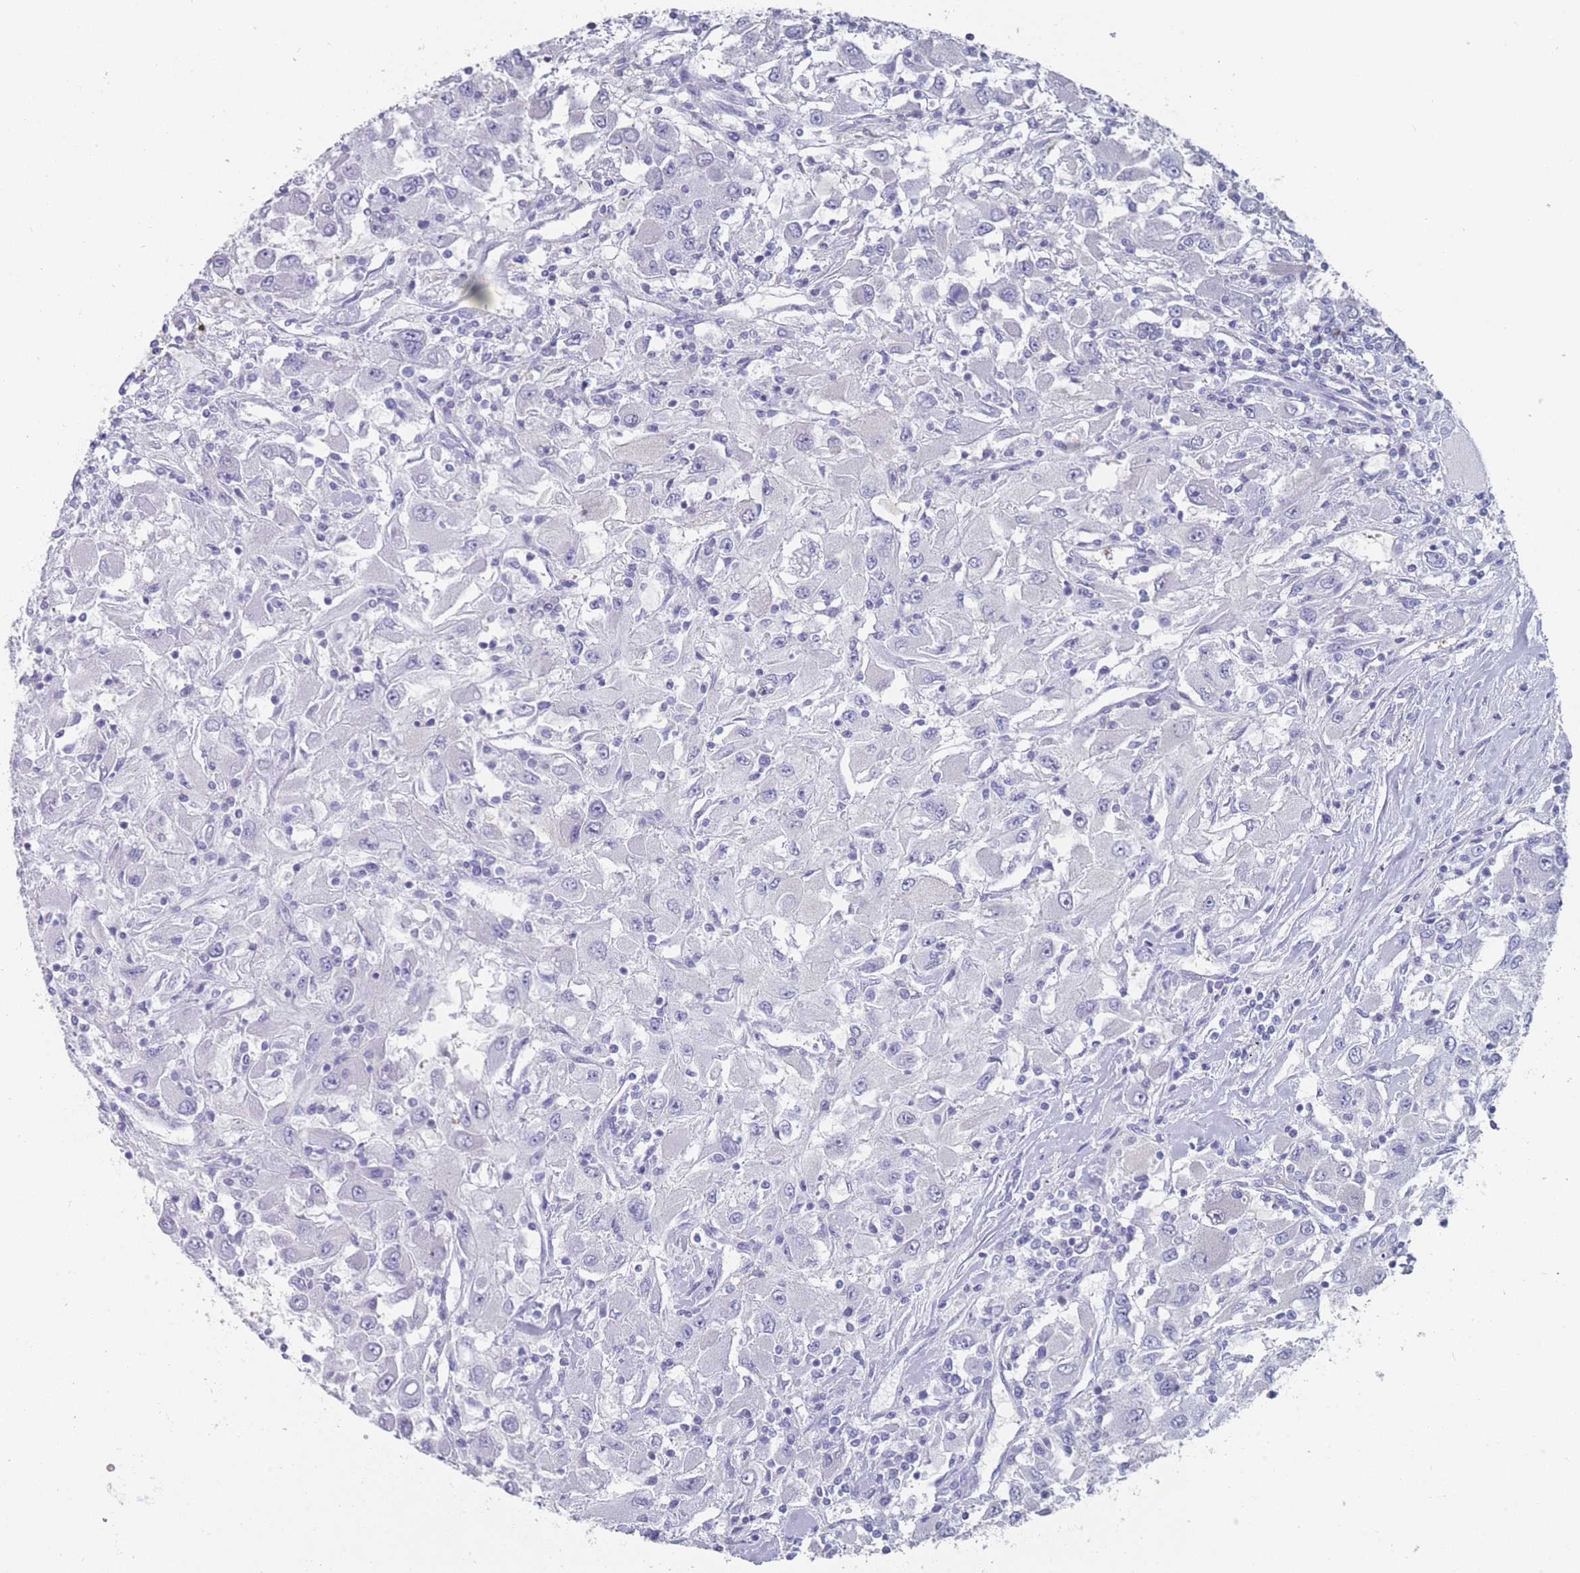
{"staining": {"intensity": "negative", "quantity": "none", "location": "none"}, "tissue": "renal cancer", "cell_type": "Tumor cells", "image_type": "cancer", "snomed": [{"axis": "morphology", "description": "Adenocarcinoma, NOS"}, {"axis": "topography", "description": "Kidney"}], "caption": "High magnification brightfield microscopy of renal cancer (adenocarcinoma) stained with DAB (brown) and counterstained with hematoxylin (blue): tumor cells show no significant positivity.", "gene": "CYP51A1", "patient": {"sex": "female", "age": 67}}